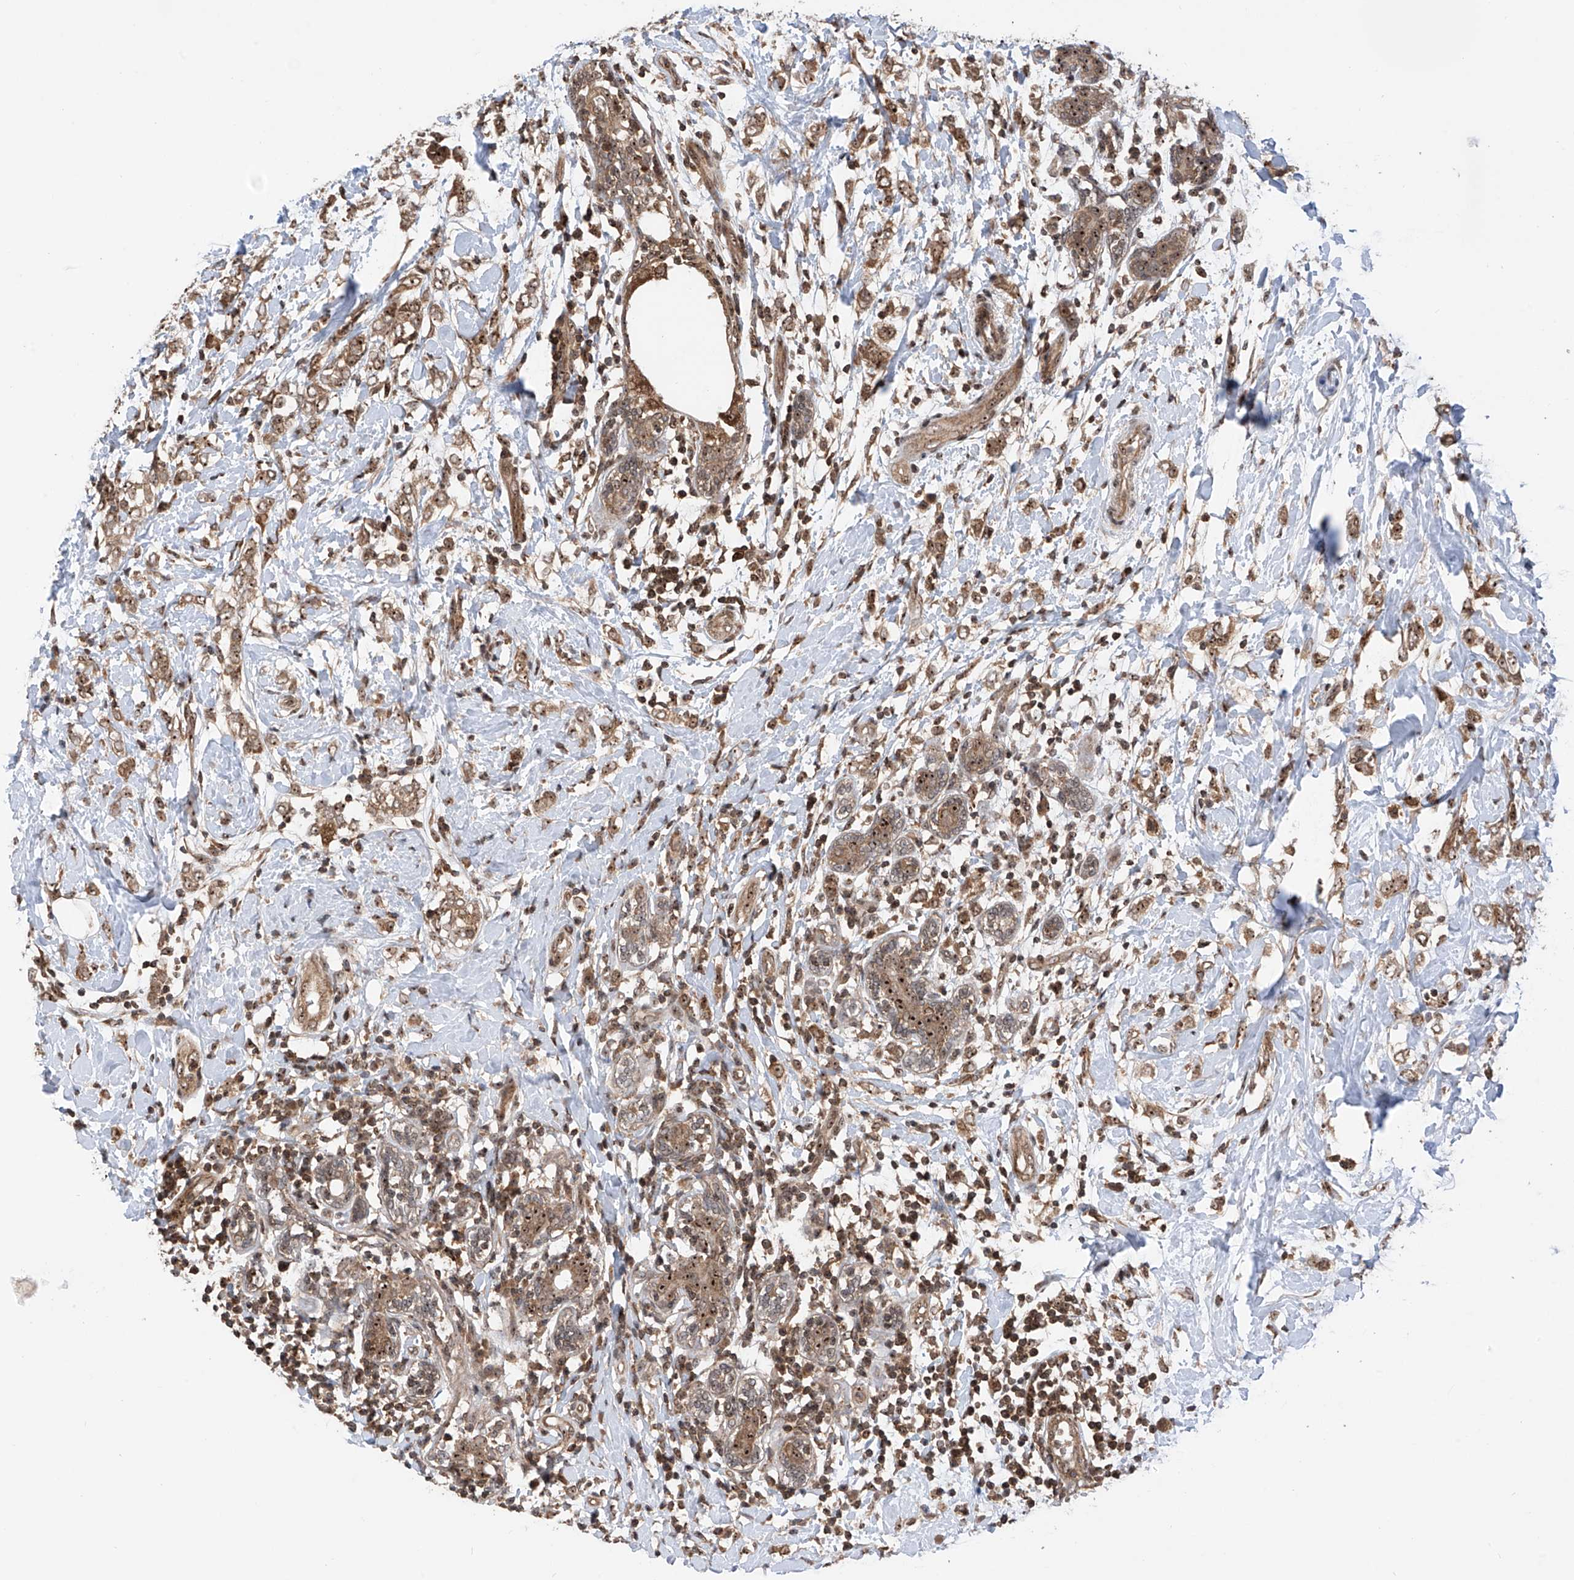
{"staining": {"intensity": "moderate", "quantity": ">75%", "location": "cytoplasmic/membranous,nuclear"}, "tissue": "breast cancer", "cell_type": "Tumor cells", "image_type": "cancer", "snomed": [{"axis": "morphology", "description": "Normal tissue, NOS"}, {"axis": "morphology", "description": "Lobular carcinoma"}, {"axis": "topography", "description": "Breast"}], "caption": "A micrograph showing moderate cytoplasmic/membranous and nuclear staining in approximately >75% of tumor cells in breast lobular carcinoma, as visualized by brown immunohistochemical staining.", "gene": "C1orf131", "patient": {"sex": "female", "age": 47}}